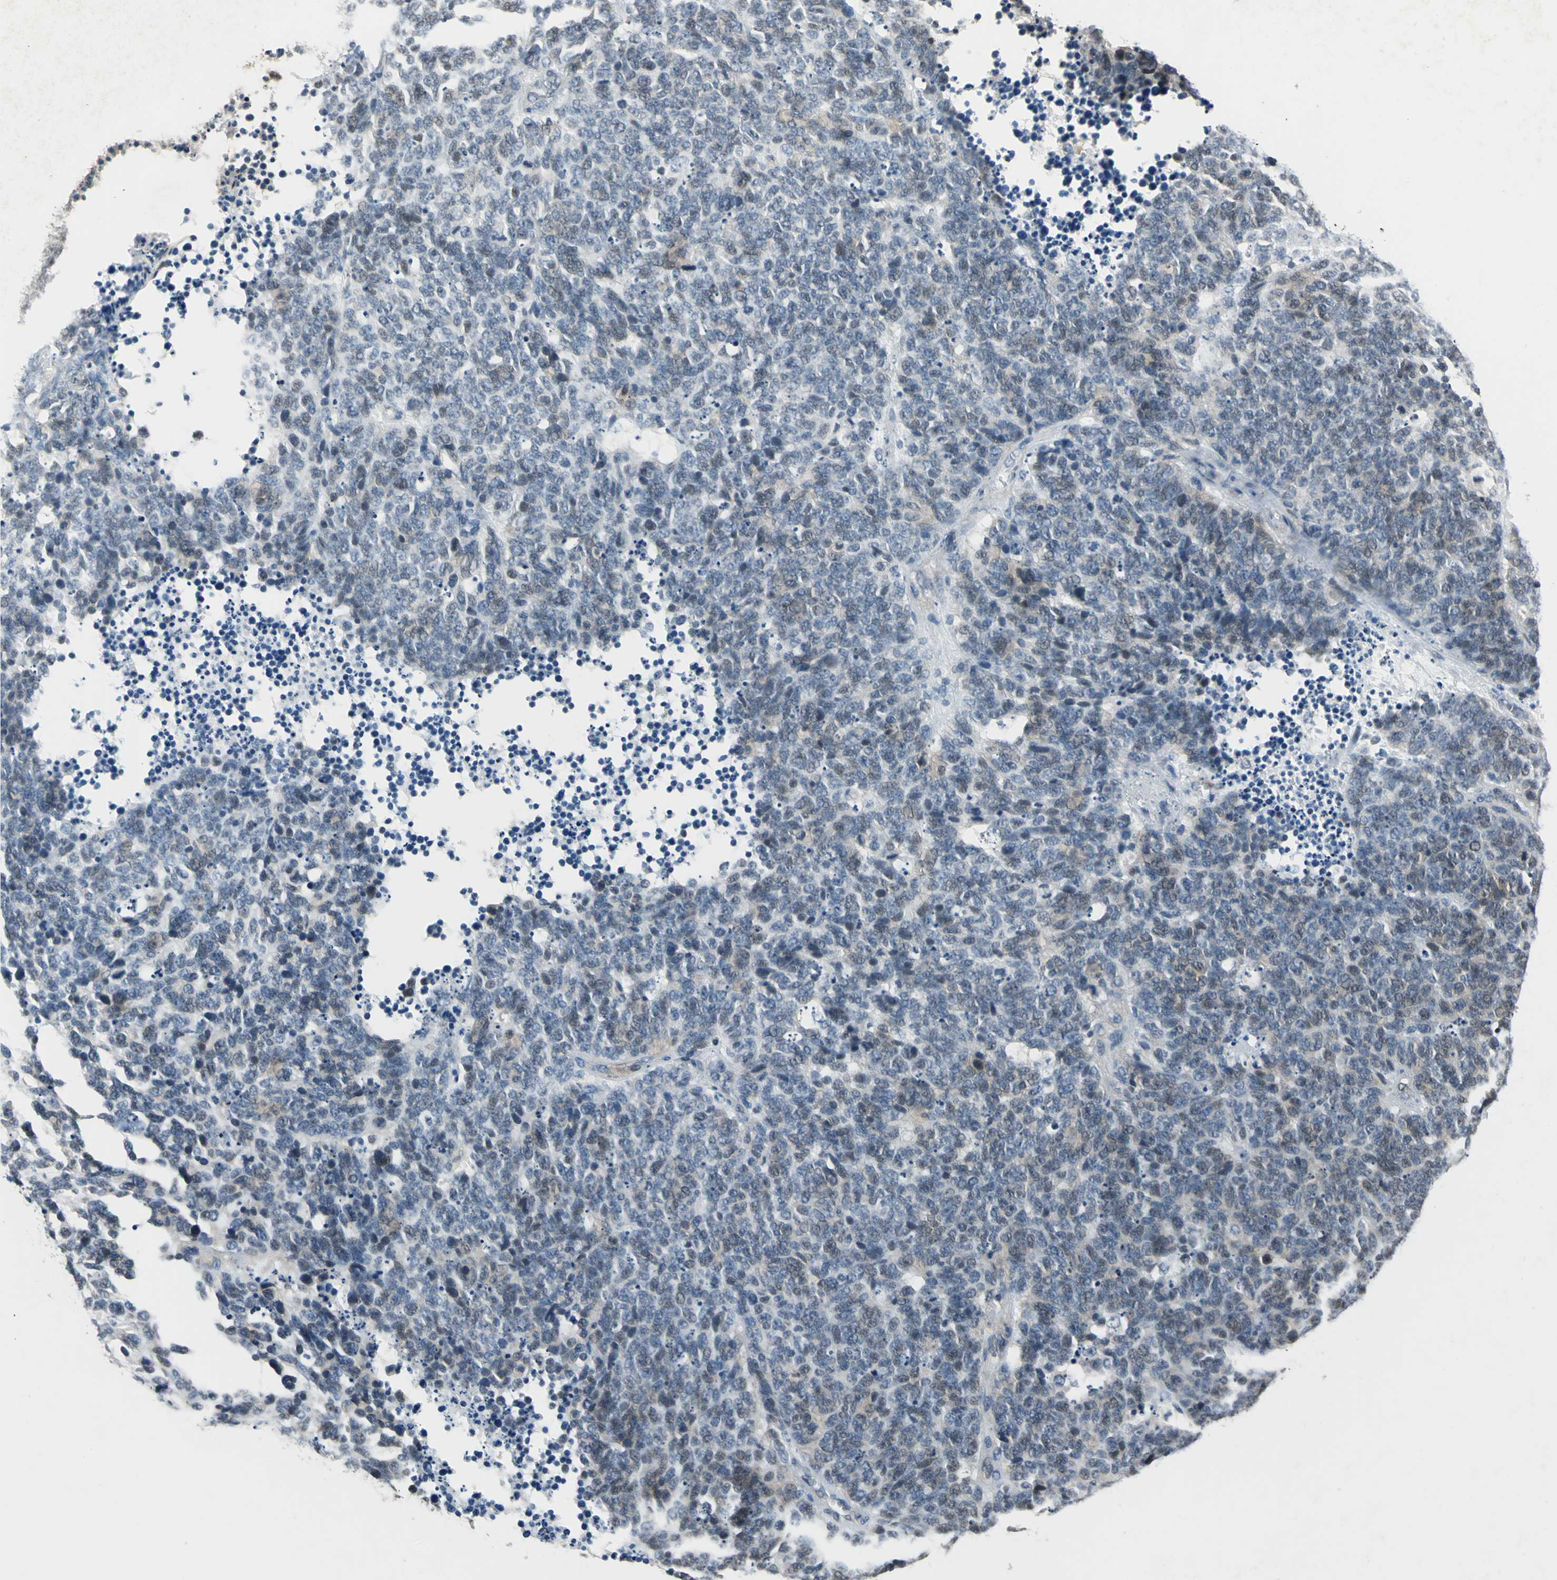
{"staining": {"intensity": "weak", "quantity": "<25%", "location": "cytoplasmic/membranous"}, "tissue": "lung cancer", "cell_type": "Tumor cells", "image_type": "cancer", "snomed": [{"axis": "morphology", "description": "Neoplasm, malignant, NOS"}, {"axis": "topography", "description": "Lung"}], "caption": "Tumor cells are negative for brown protein staining in lung cancer (malignant neoplasm).", "gene": "JADE3", "patient": {"sex": "female", "age": 58}}